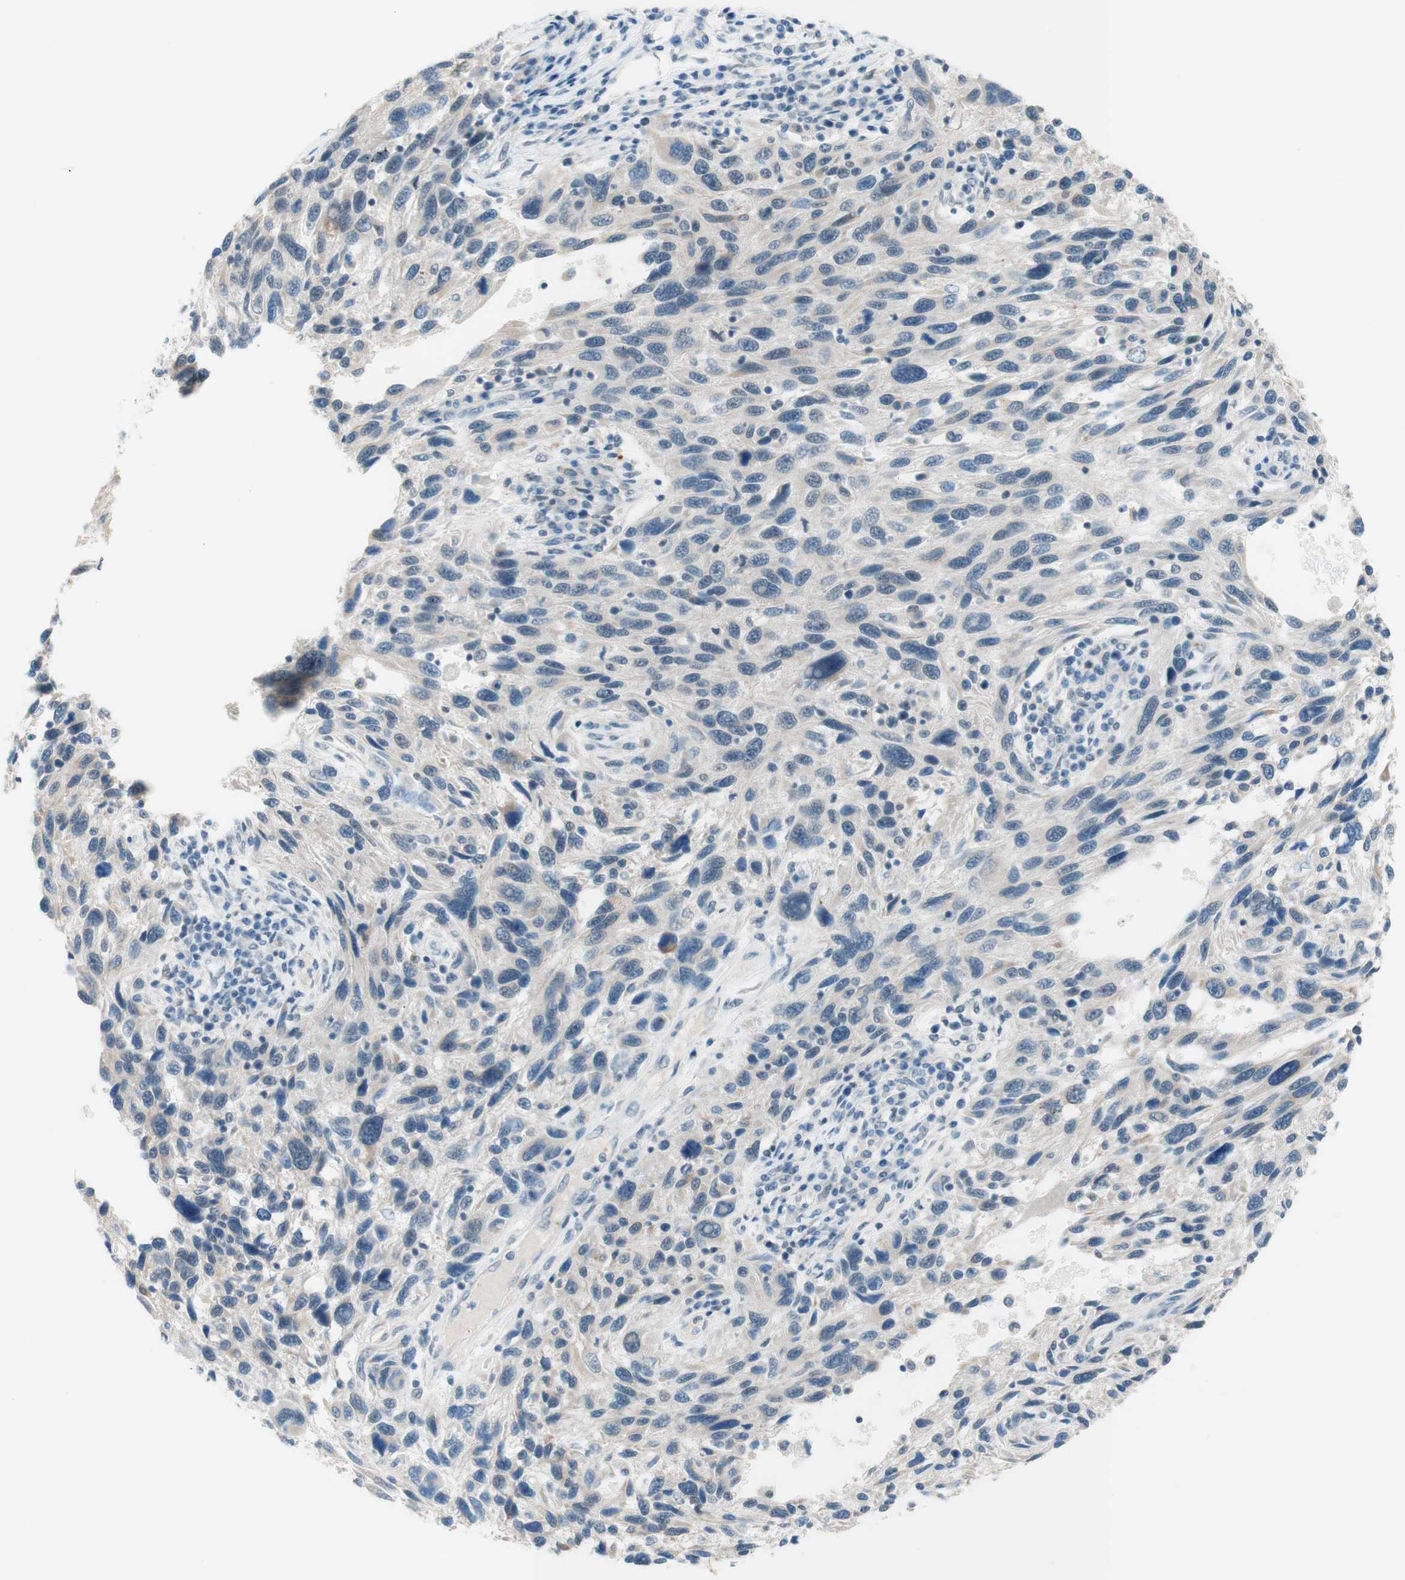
{"staining": {"intensity": "weak", "quantity": "<25%", "location": "cytoplasmic/membranous"}, "tissue": "melanoma", "cell_type": "Tumor cells", "image_type": "cancer", "snomed": [{"axis": "morphology", "description": "Malignant melanoma, NOS"}, {"axis": "topography", "description": "Skin"}], "caption": "Immunohistochemistry image of melanoma stained for a protein (brown), which demonstrates no expression in tumor cells. (Immunohistochemistry (ihc), brightfield microscopy, high magnification).", "gene": "JPH1", "patient": {"sex": "male", "age": 53}}